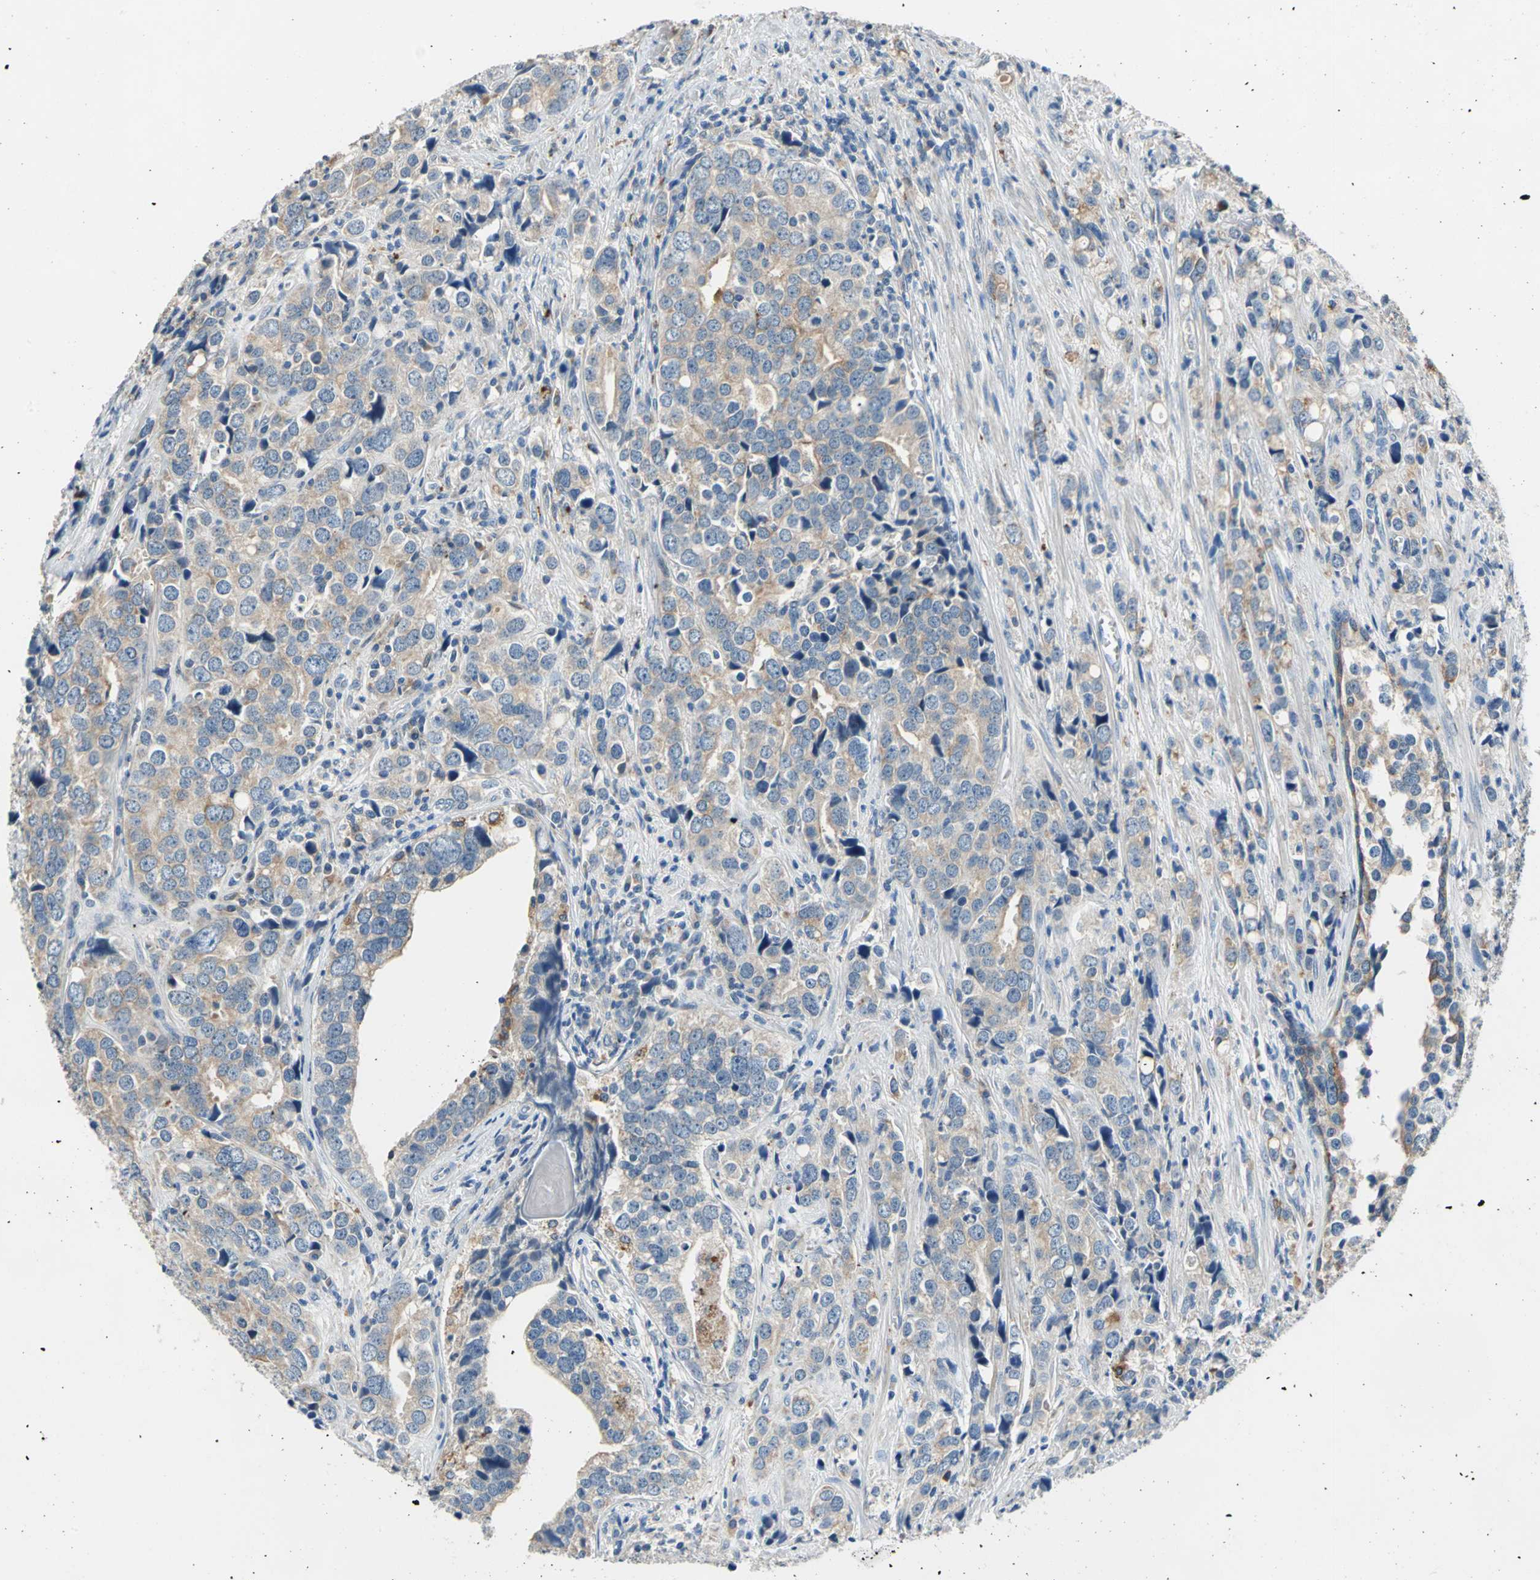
{"staining": {"intensity": "weak", "quantity": ">75%", "location": "cytoplasmic/membranous"}, "tissue": "prostate cancer", "cell_type": "Tumor cells", "image_type": "cancer", "snomed": [{"axis": "morphology", "description": "Adenocarcinoma, High grade"}, {"axis": "topography", "description": "Prostate"}], "caption": "Human prostate cancer stained with a brown dye demonstrates weak cytoplasmic/membranous positive positivity in approximately >75% of tumor cells.", "gene": "RASD2", "patient": {"sex": "male", "age": 71}}